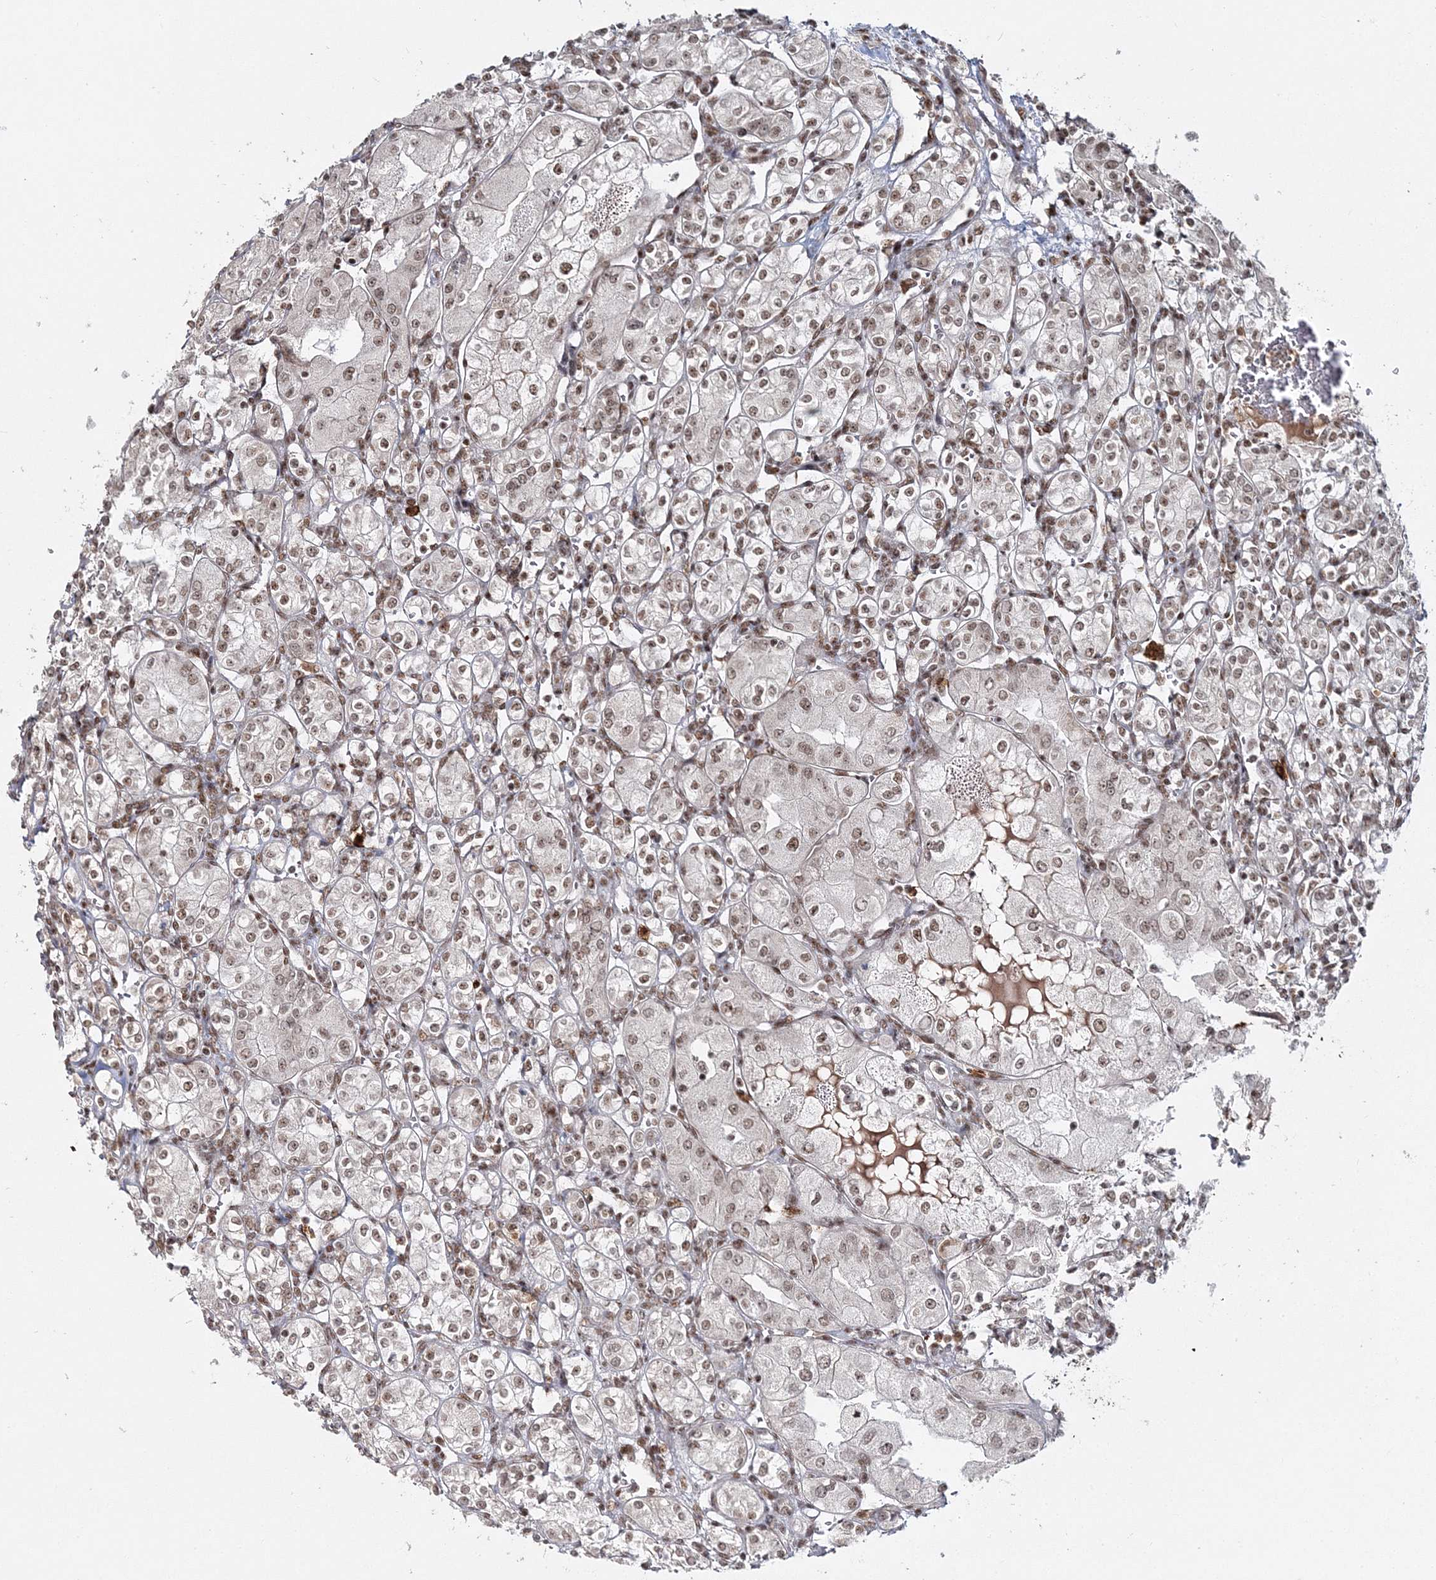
{"staining": {"intensity": "moderate", "quantity": ">75%", "location": "nuclear"}, "tissue": "renal cancer", "cell_type": "Tumor cells", "image_type": "cancer", "snomed": [{"axis": "morphology", "description": "Adenocarcinoma, NOS"}, {"axis": "topography", "description": "Kidney"}], "caption": "Immunohistochemistry histopathology image of neoplastic tissue: human renal adenocarcinoma stained using immunohistochemistry (IHC) displays medium levels of moderate protein expression localized specifically in the nuclear of tumor cells, appearing as a nuclear brown color.", "gene": "QRICH1", "patient": {"sex": "male", "age": 77}}